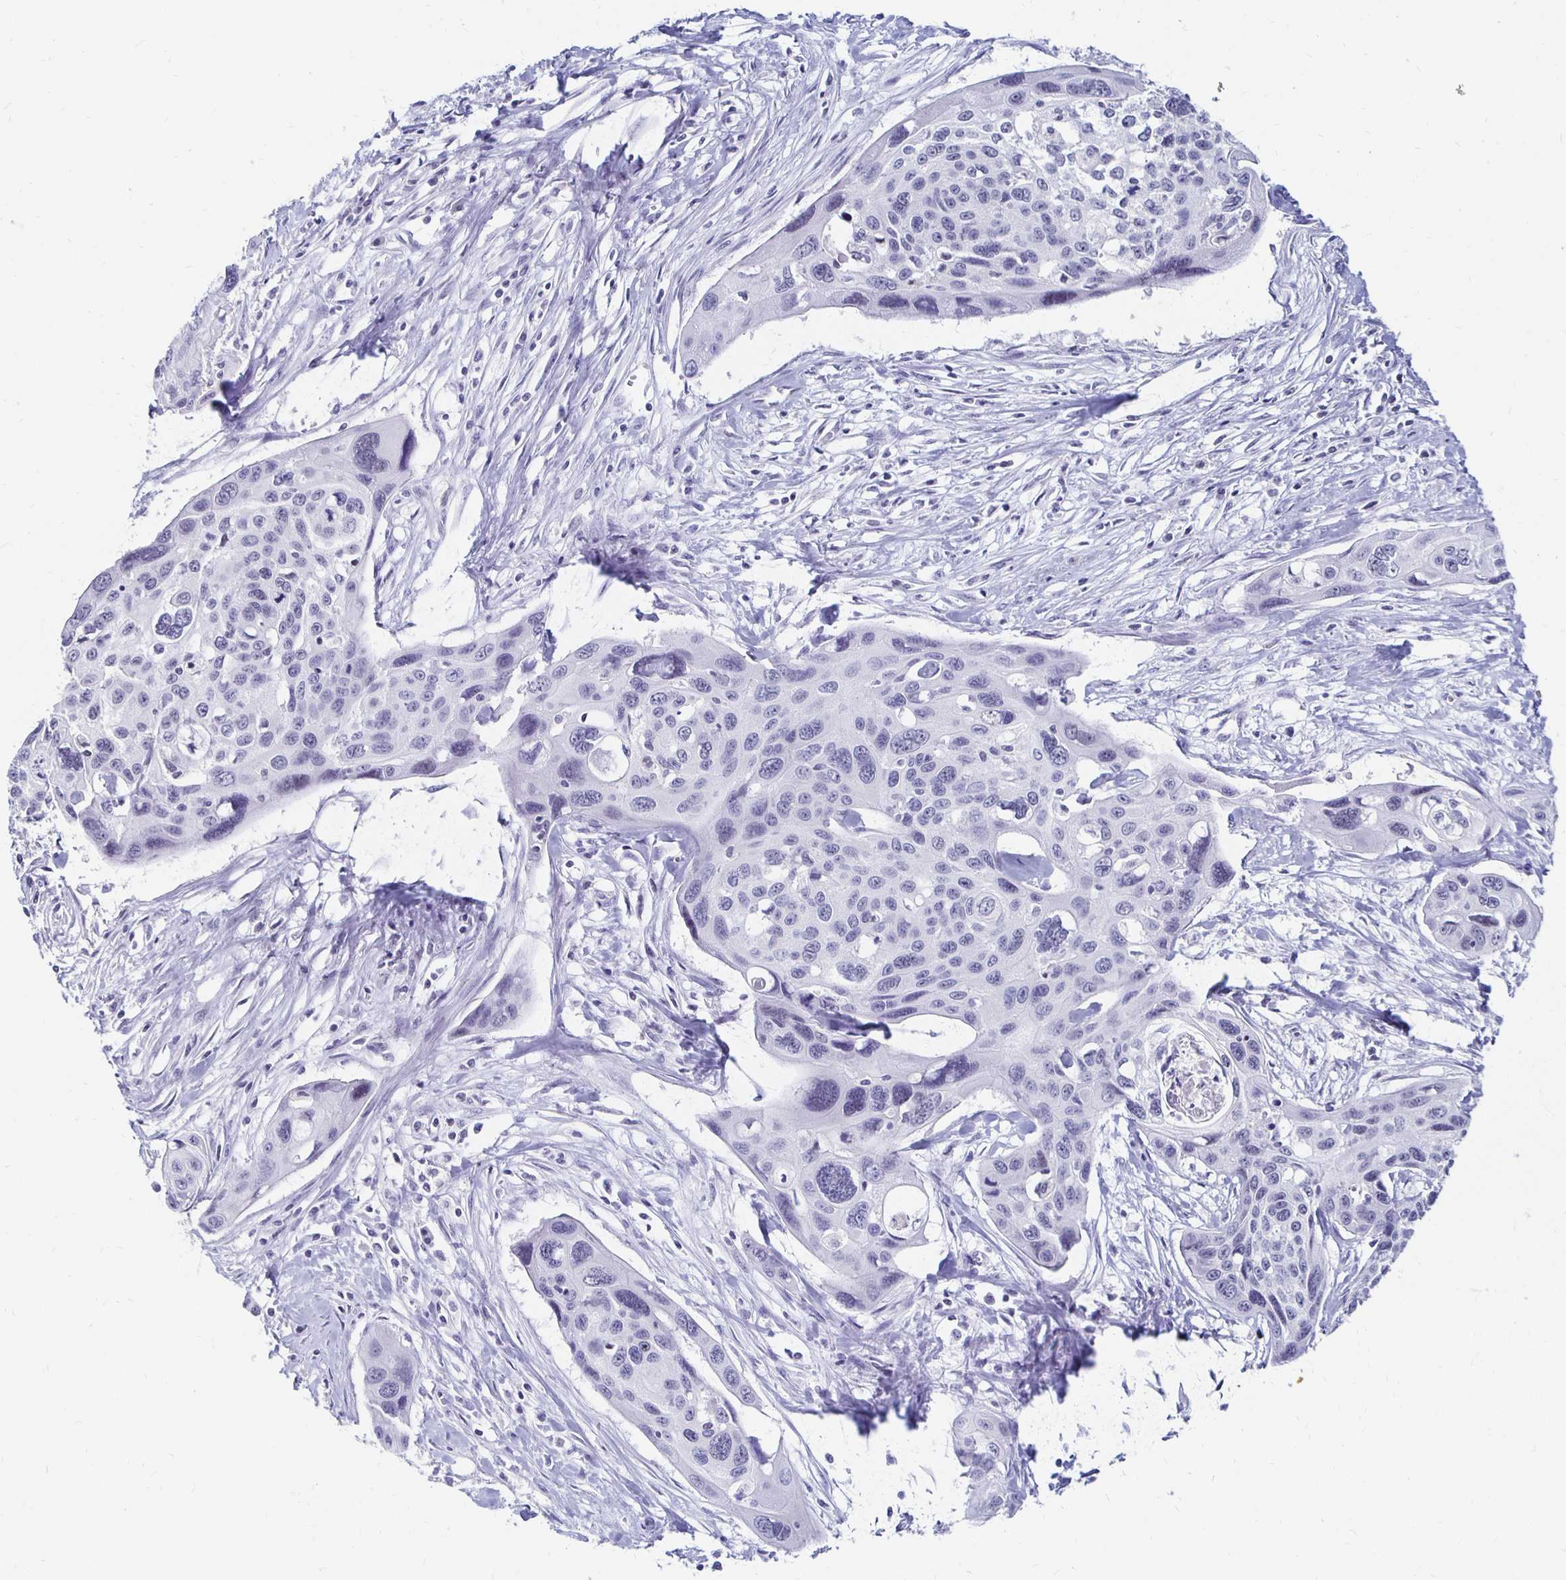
{"staining": {"intensity": "negative", "quantity": "none", "location": "none"}, "tissue": "cervical cancer", "cell_type": "Tumor cells", "image_type": "cancer", "snomed": [{"axis": "morphology", "description": "Squamous cell carcinoma, NOS"}, {"axis": "topography", "description": "Cervix"}], "caption": "Human cervical cancer stained for a protein using IHC displays no positivity in tumor cells.", "gene": "SYT2", "patient": {"sex": "female", "age": 31}}